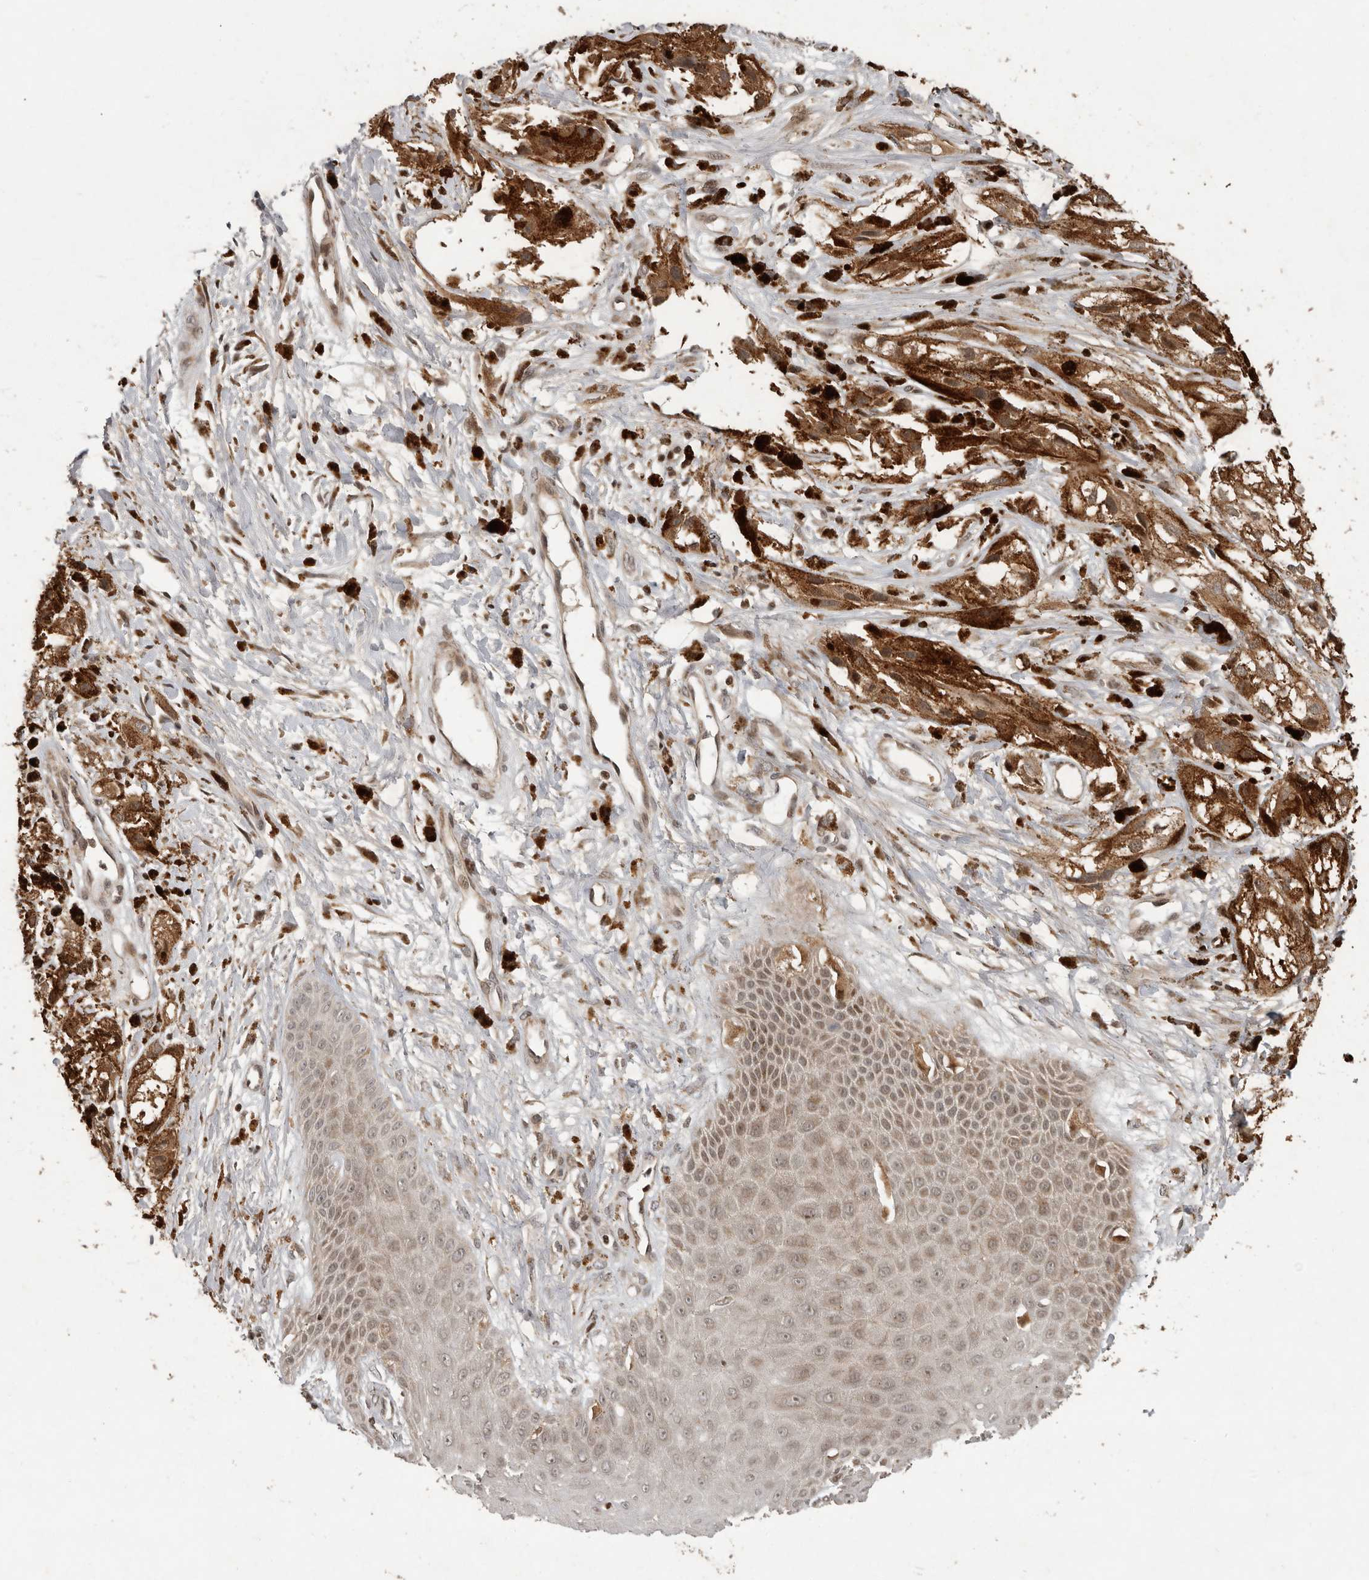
{"staining": {"intensity": "moderate", "quantity": ">75%", "location": "cytoplasmic/membranous"}, "tissue": "melanoma", "cell_type": "Tumor cells", "image_type": "cancer", "snomed": [{"axis": "morphology", "description": "Malignant melanoma, NOS"}, {"axis": "topography", "description": "Skin"}], "caption": "Malignant melanoma stained for a protein (brown) exhibits moderate cytoplasmic/membranous positive expression in about >75% of tumor cells.", "gene": "RABIF", "patient": {"sex": "male", "age": 88}}